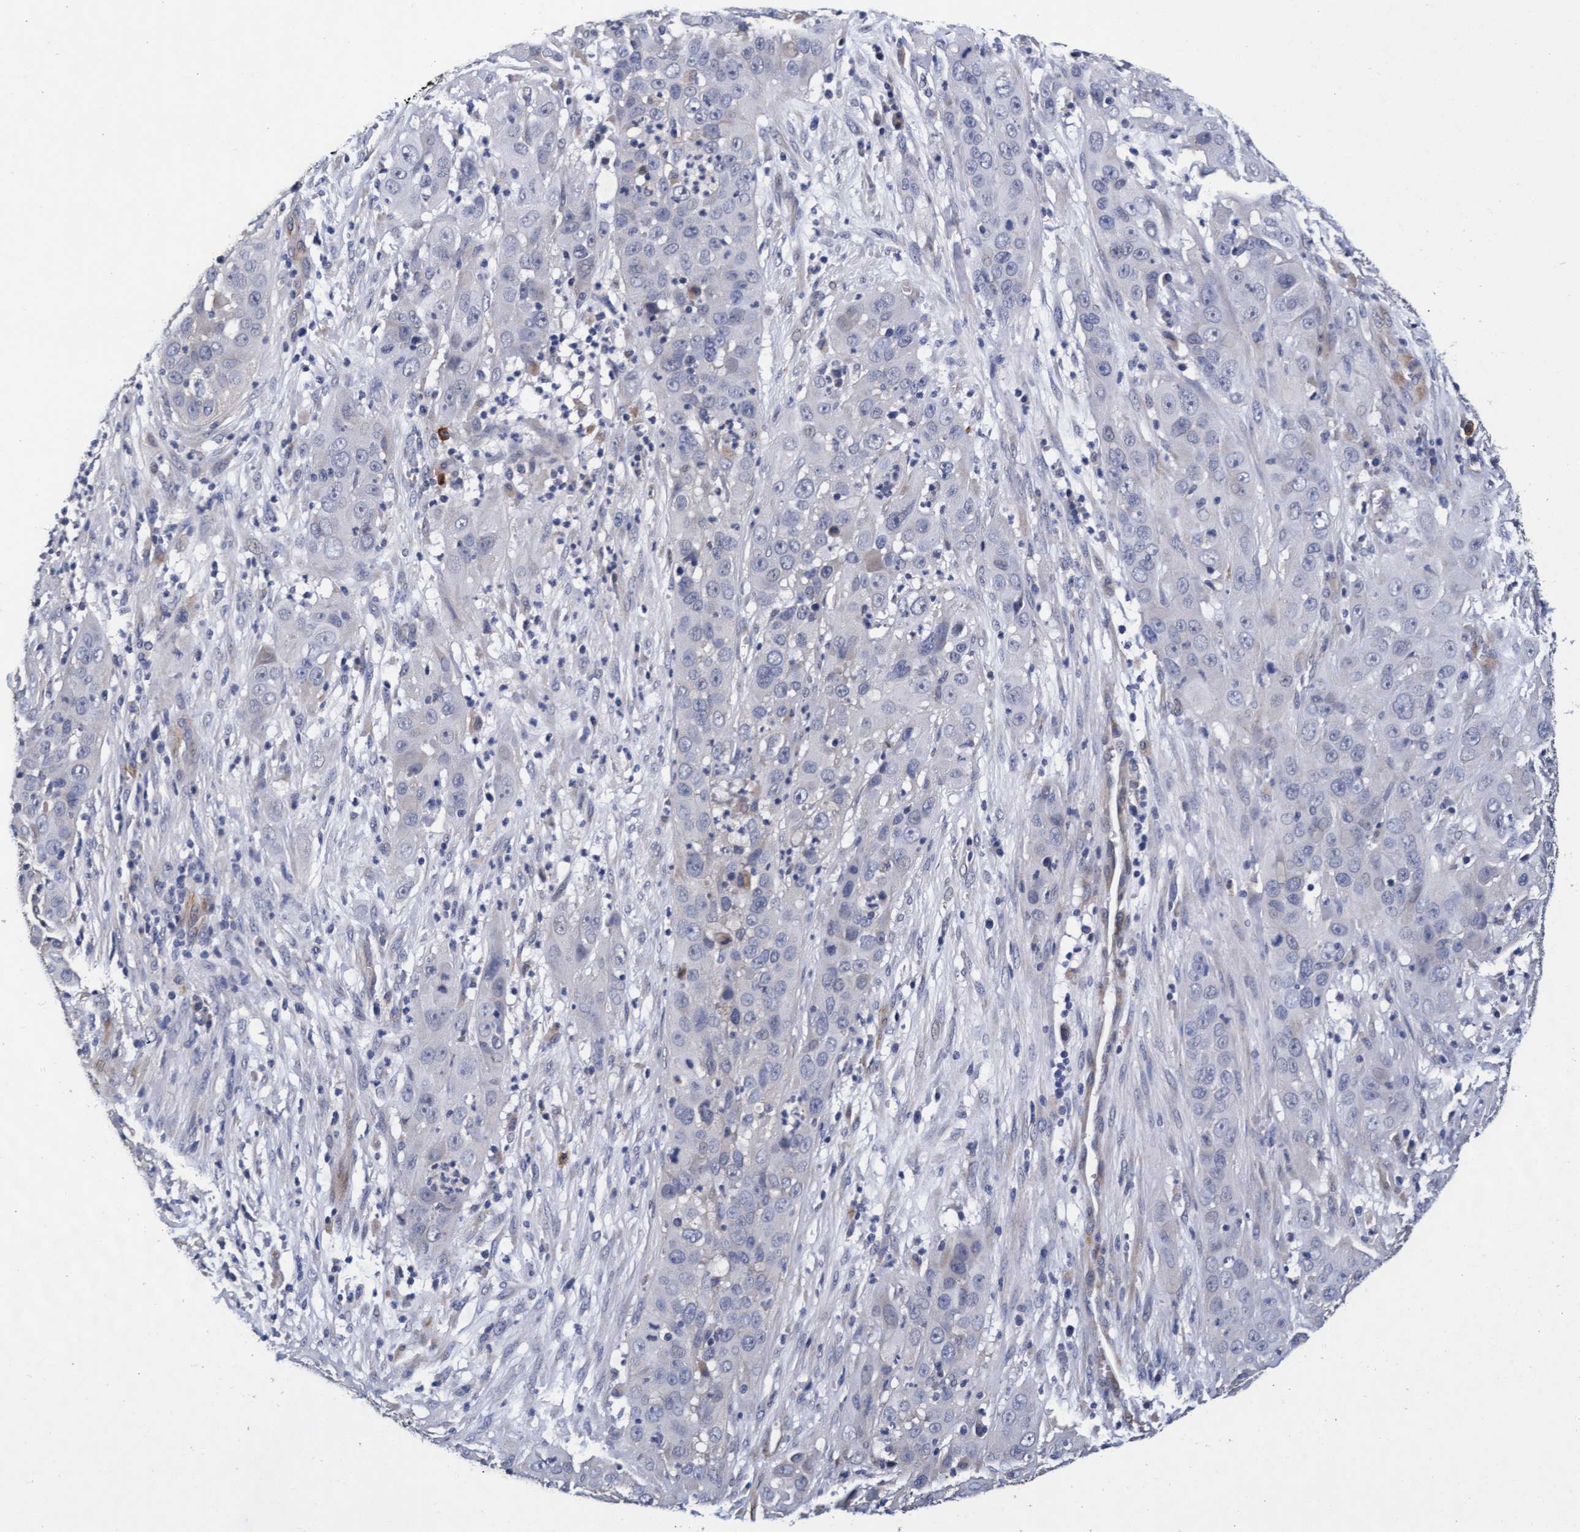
{"staining": {"intensity": "negative", "quantity": "none", "location": "none"}, "tissue": "cervical cancer", "cell_type": "Tumor cells", "image_type": "cancer", "snomed": [{"axis": "morphology", "description": "Squamous cell carcinoma, NOS"}, {"axis": "topography", "description": "Cervix"}], "caption": "This image is of cervical cancer (squamous cell carcinoma) stained with immunohistochemistry (IHC) to label a protein in brown with the nuclei are counter-stained blue. There is no positivity in tumor cells.", "gene": "CPQ", "patient": {"sex": "female", "age": 32}}